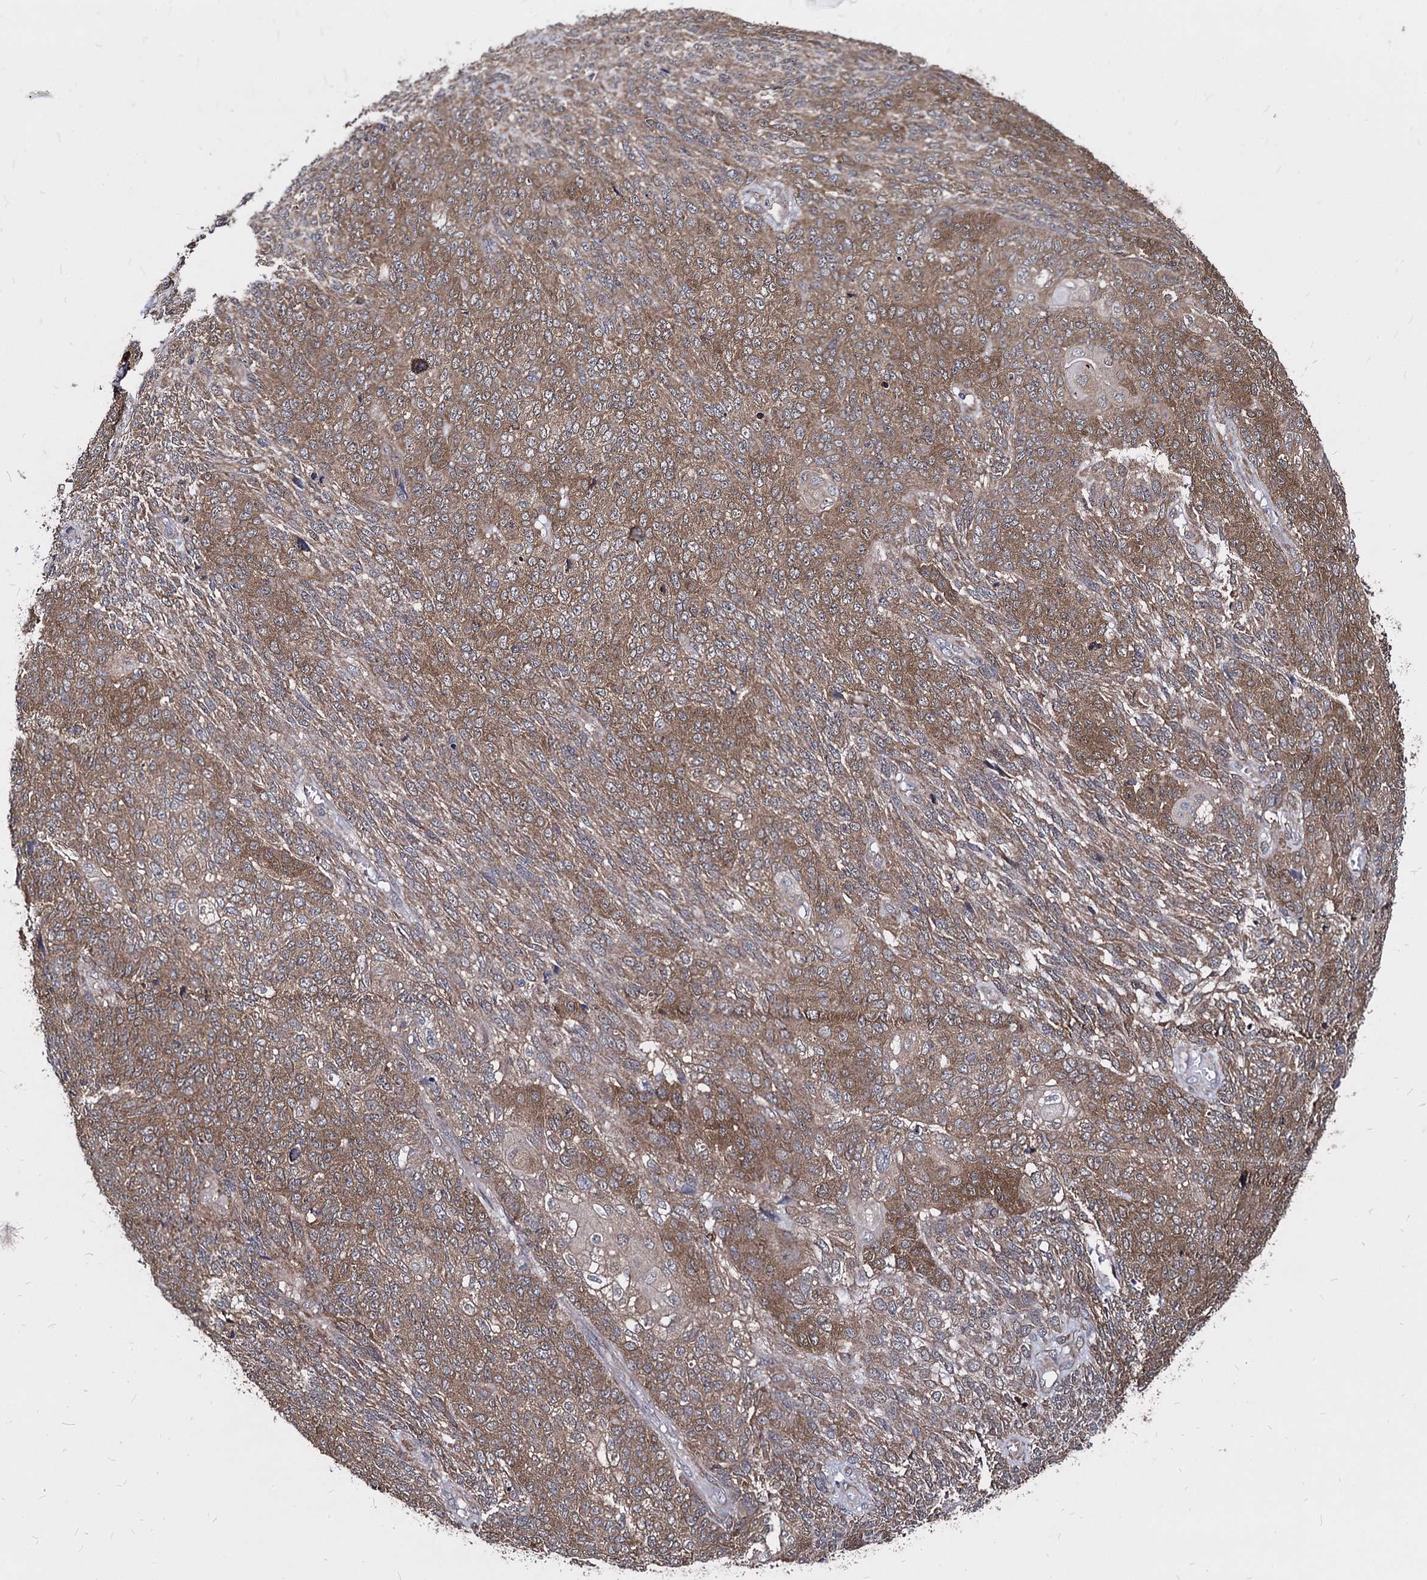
{"staining": {"intensity": "moderate", "quantity": ">75%", "location": "cytoplasmic/membranous"}, "tissue": "endometrial cancer", "cell_type": "Tumor cells", "image_type": "cancer", "snomed": [{"axis": "morphology", "description": "Adenocarcinoma, NOS"}, {"axis": "topography", "description": "Endometrium"}], "caption": "The histopathology image shows a brown stain indicating the presence of a protein in the cytoplasmic/membranous of tumor cells in endometrial cancer.", "gene": "NME1", "patient": {"sex": "female", "age": 32}}